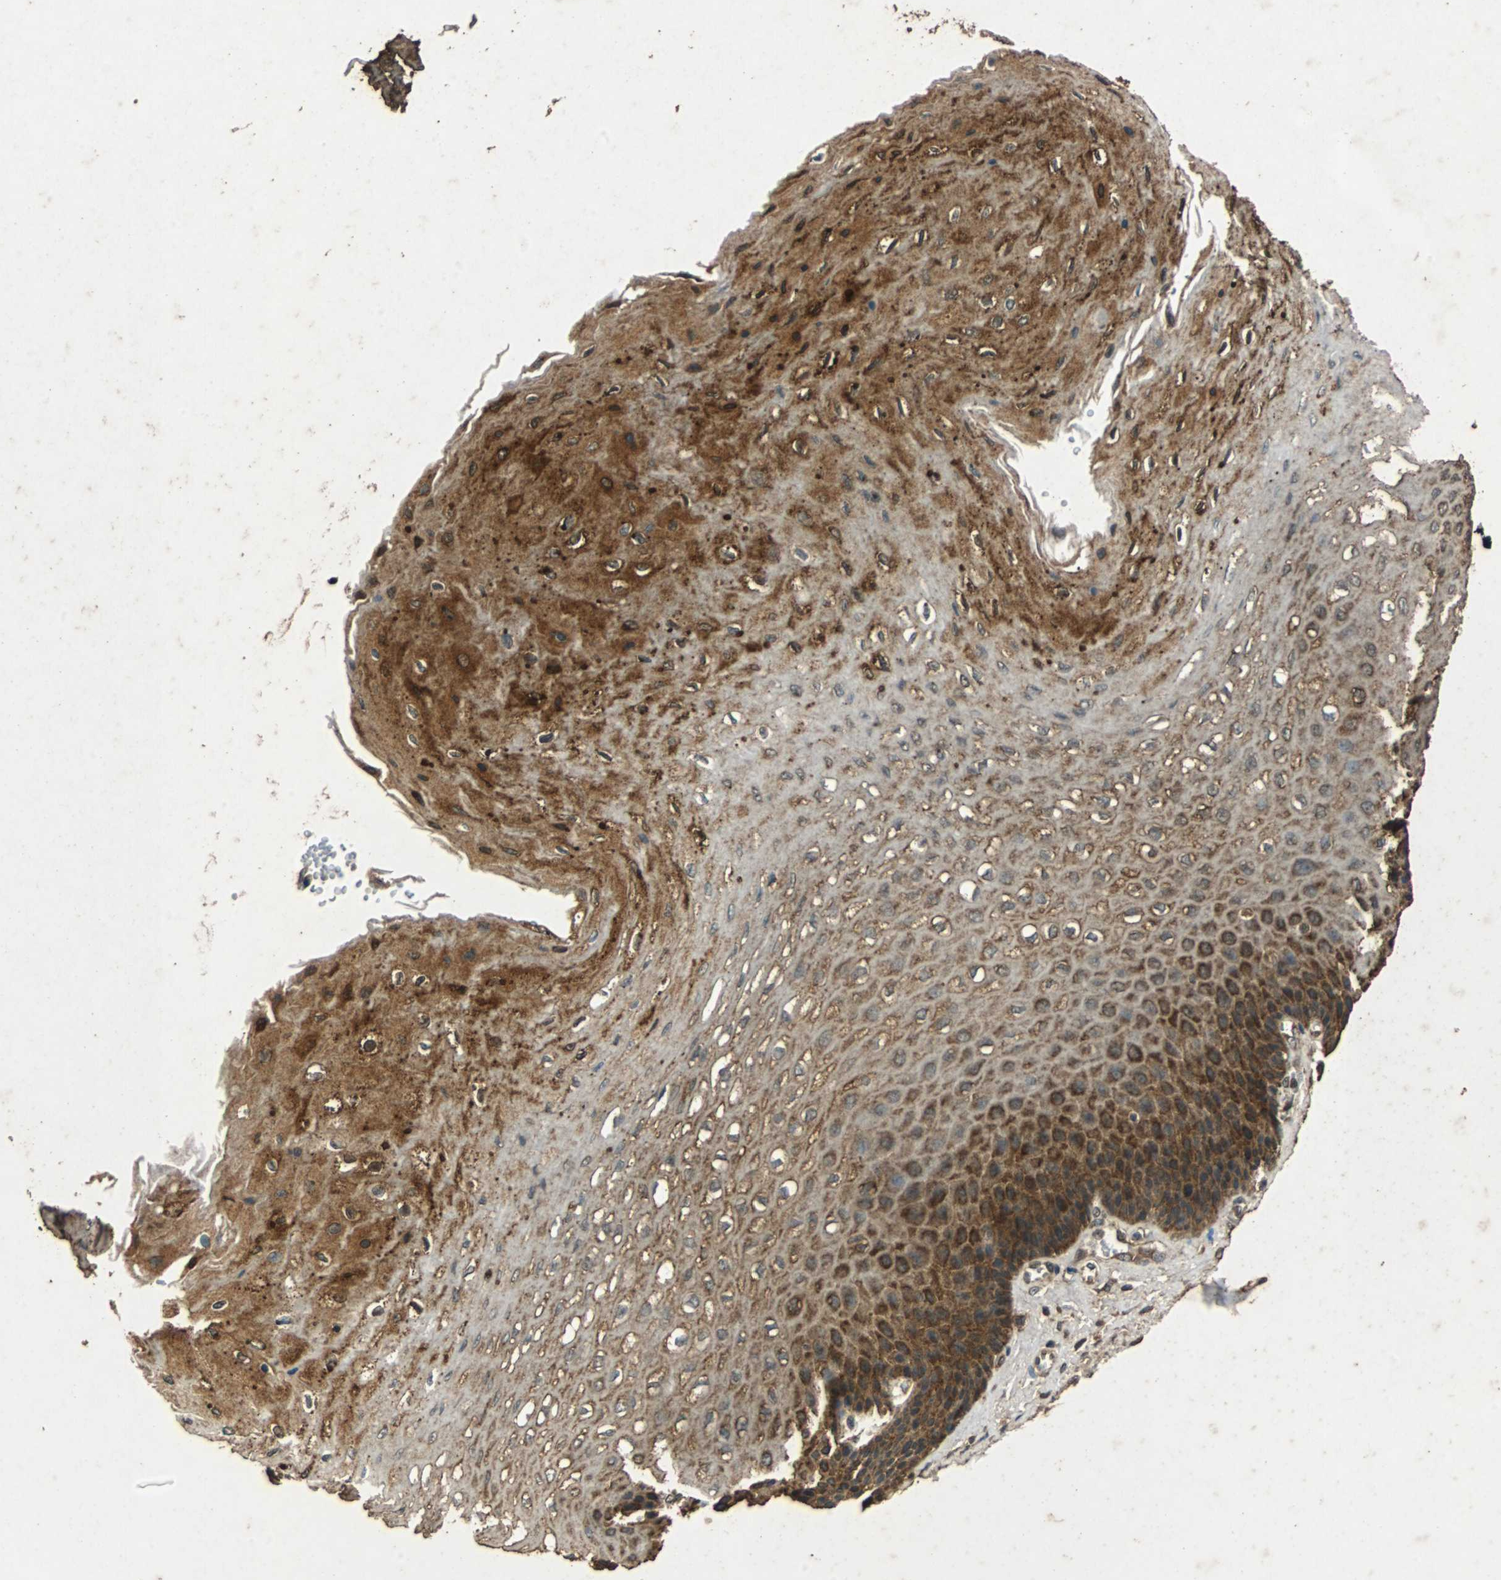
{"staining": {"intensity": "strong", "quantity": ">75%", "location": "cytoplasmic/membranous"}, "tissue": "esophagus", "cell_type": "Squamous epithelial cells", "image_type": "normal", "snomed": [{"axis": "morphology", "description": "Normal tissue, NOS"}, {"axis": "topography", "description": "Esophagus"}], "caption": "About >75% of squamous epithelial cells in unremarkable esophagus show strong cytoplasmic/membranous protein staining as visualized by brown immunohistochemical staining.", "gene": "NAA10", "patient": {"sex": "female", "age": 72}}